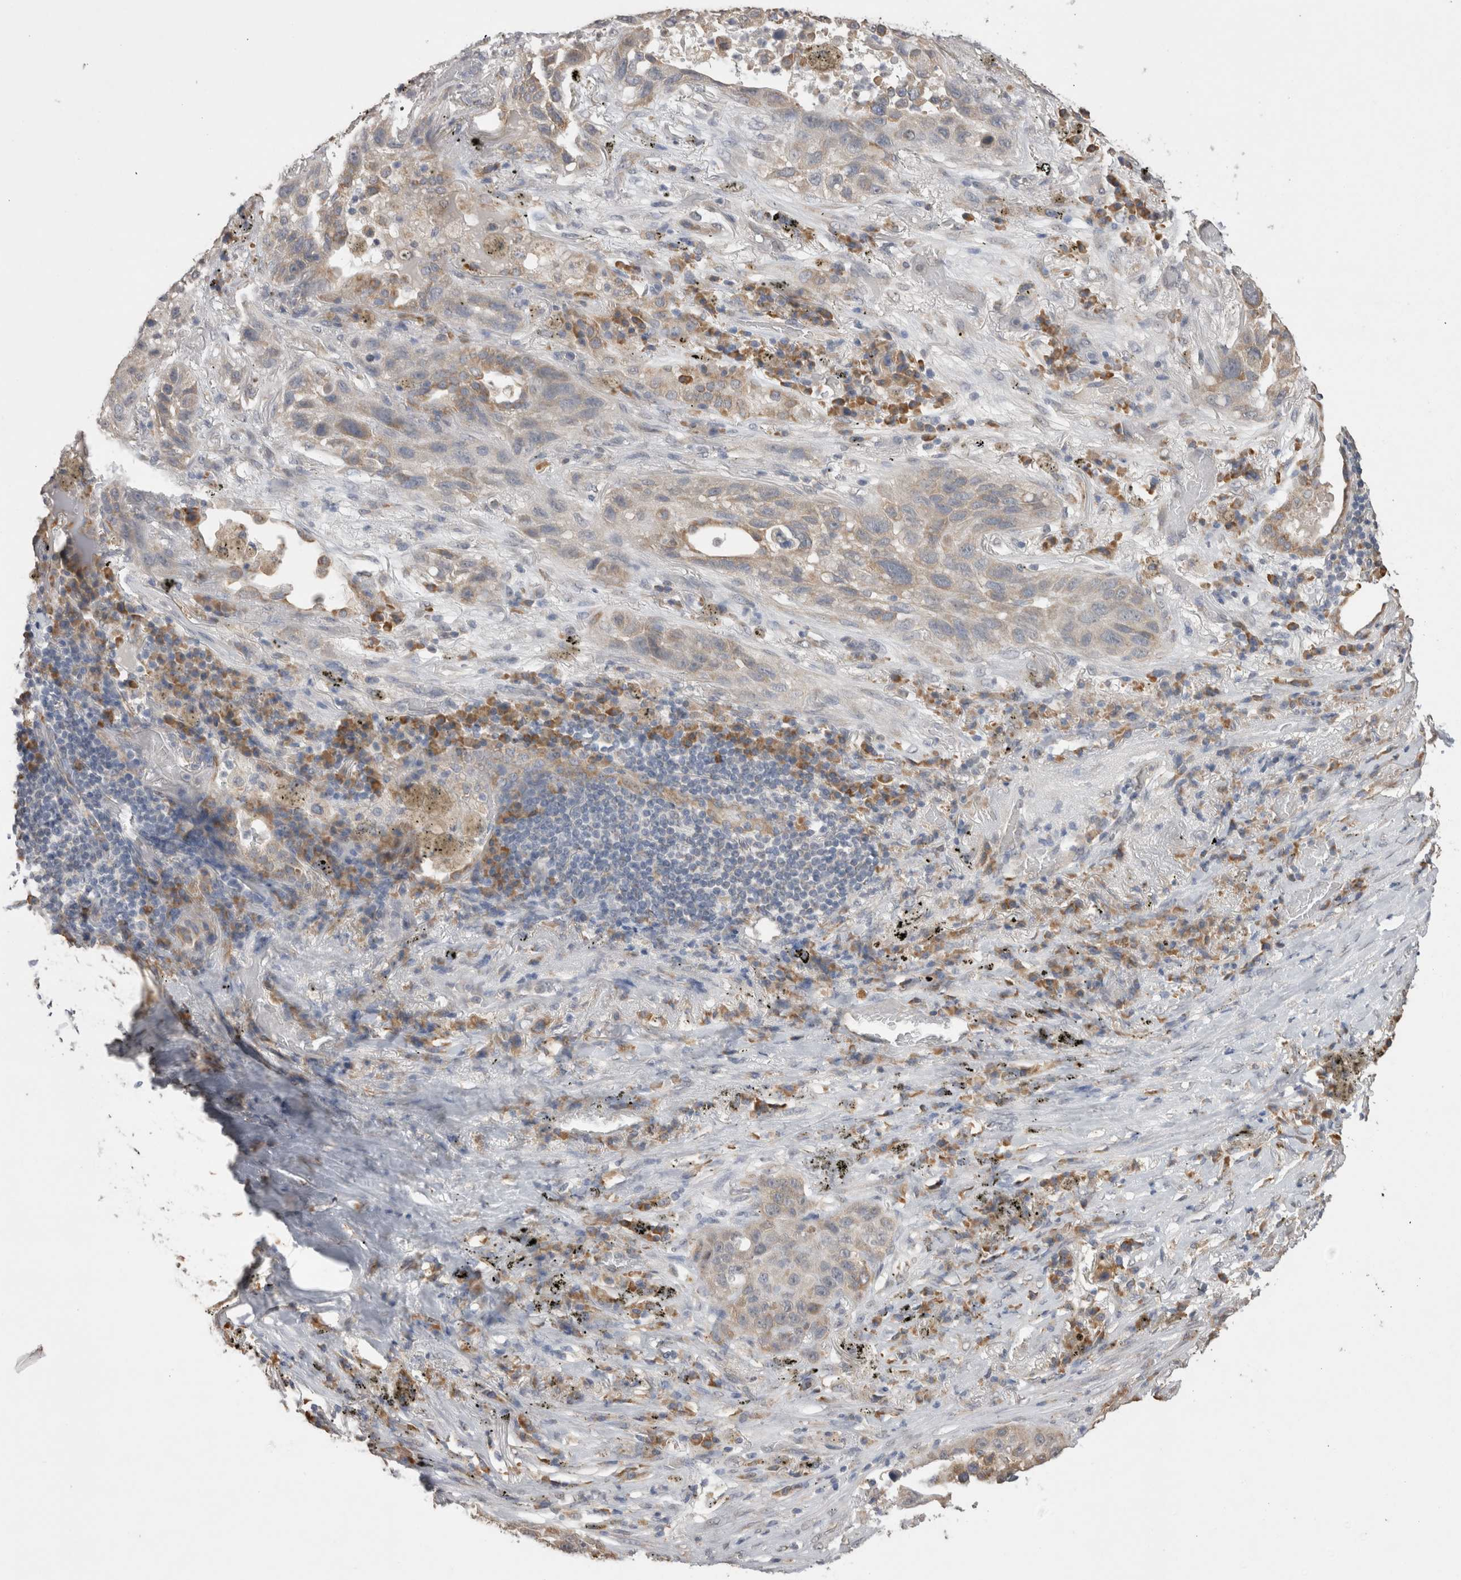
{"staining": {"intensity": "weak", "quantity": "<25%", "location": "cytoplasmic/membranous"}, "tissue": "lung cancer", "cell_type": "Tumor cells", "image_type": "cancer", "snomed": [{"axis": "morphology", "description": "Squamous cell carcinoma, NOS"}, {"axis": "topography", "description": "Lung"}], "caption": "Immunohistochemistry photomicrograph of neoplastic tissue: squamous cell carcinoma (lung) stained with DAB (3,3'-diaminobenzidine) shows no significant protein positivity in tumor cells.", "gene": "NOMO1", "patient": {"sex": "male", "age": 57}}